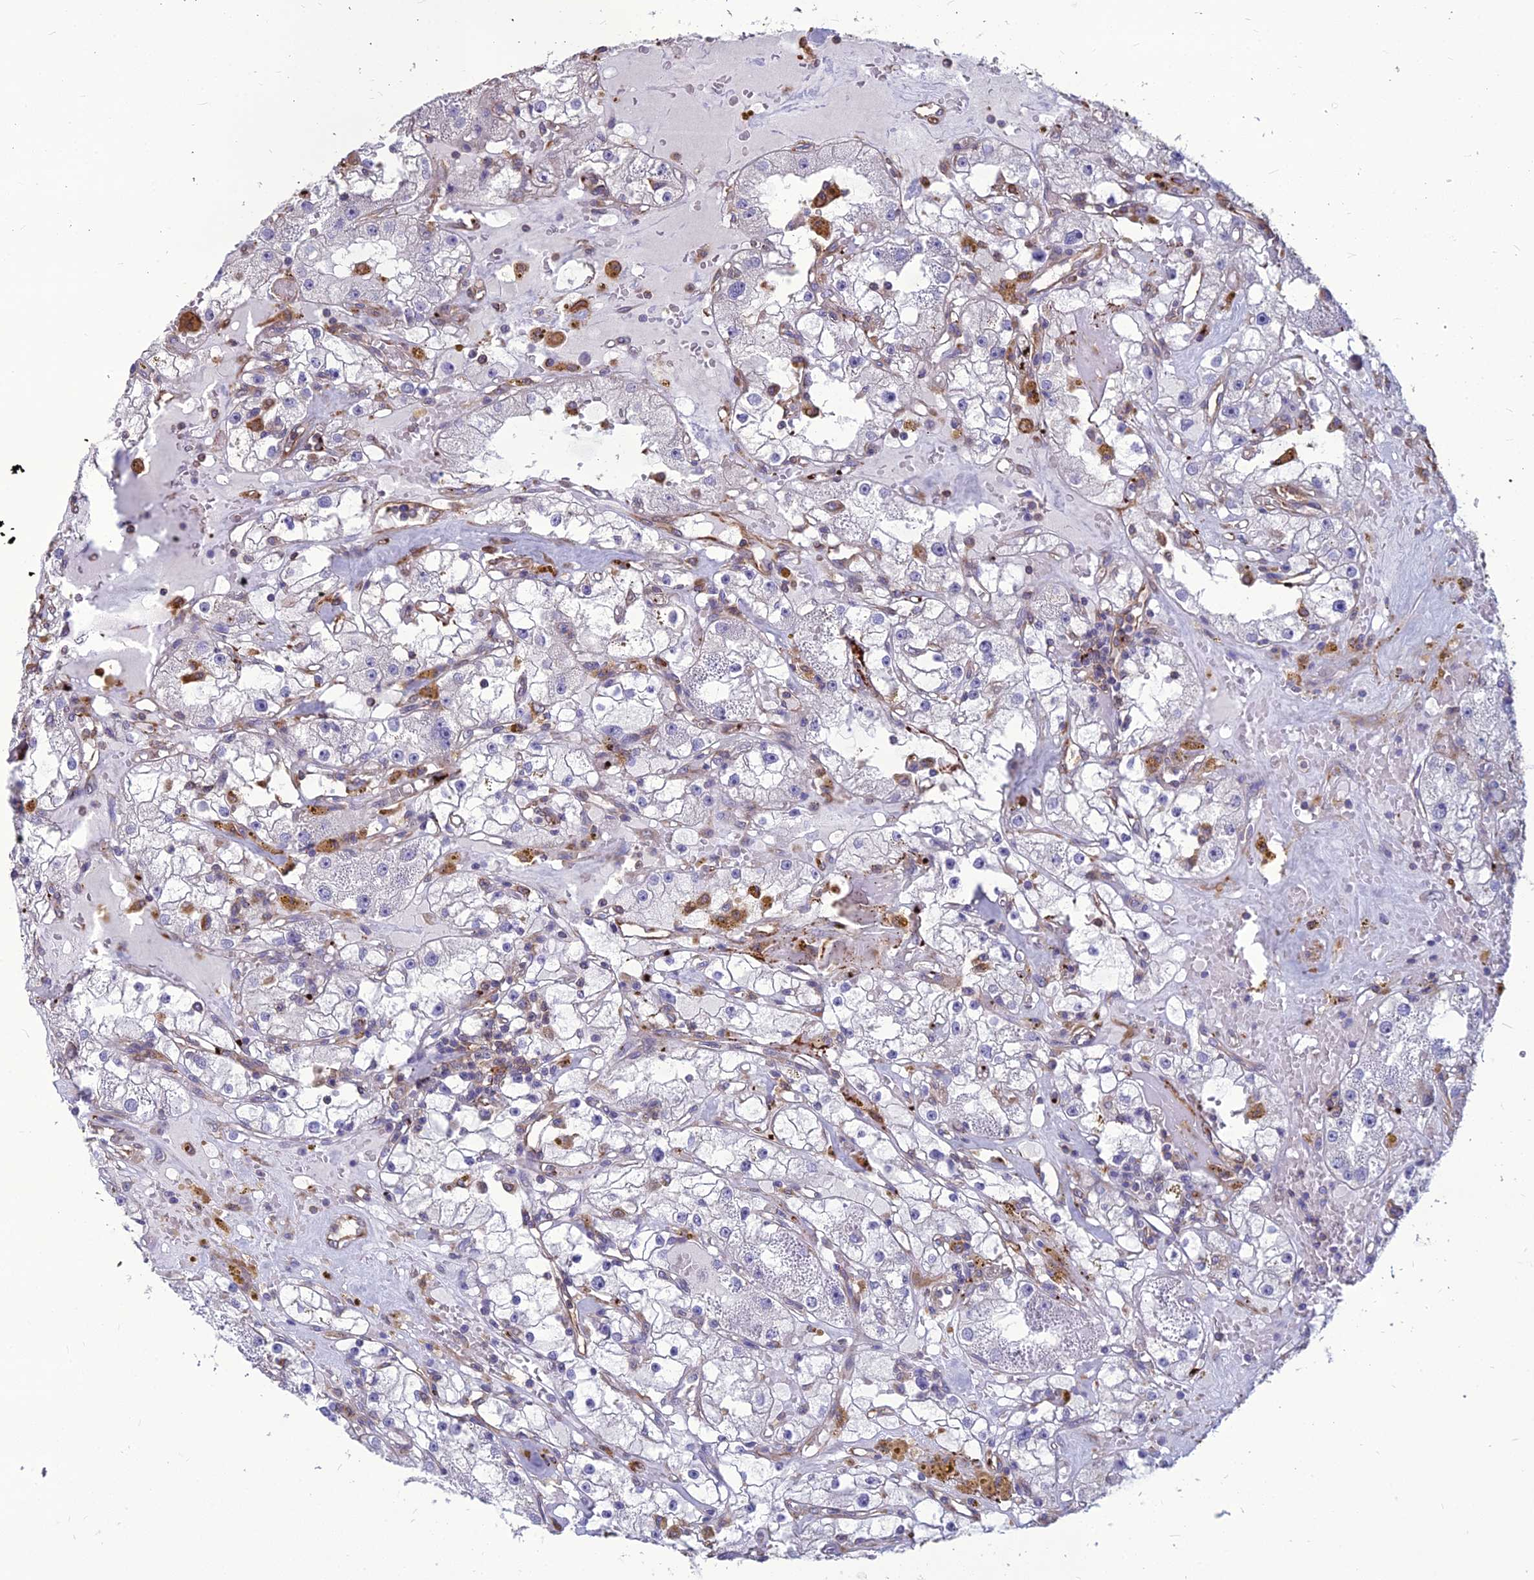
{"staining": {"intensity": "negative", "quantity": "none", "location": "none"}, "tissue": "renal cancer", "cell_type": "Tumor cells", "image_type": "cancer", "snomed": [{"axis": "morphology", "description": "Adenocarcinoma, NOS"}, {"axis": "topography", "description": "Kidney"}], "caption": "Photomicrograph shows no significant protein staining in tumor cells of renal adenocarcinoma. Brightfield microscopy of immunohistochemistry (IHC) stained with DAB (3,3'-diaminobenzidine) (brown) and hematoxylin (blue), captured at high magnification.", "gene": "PSMD11", "patient": {"sex": "male", "age": 56}}